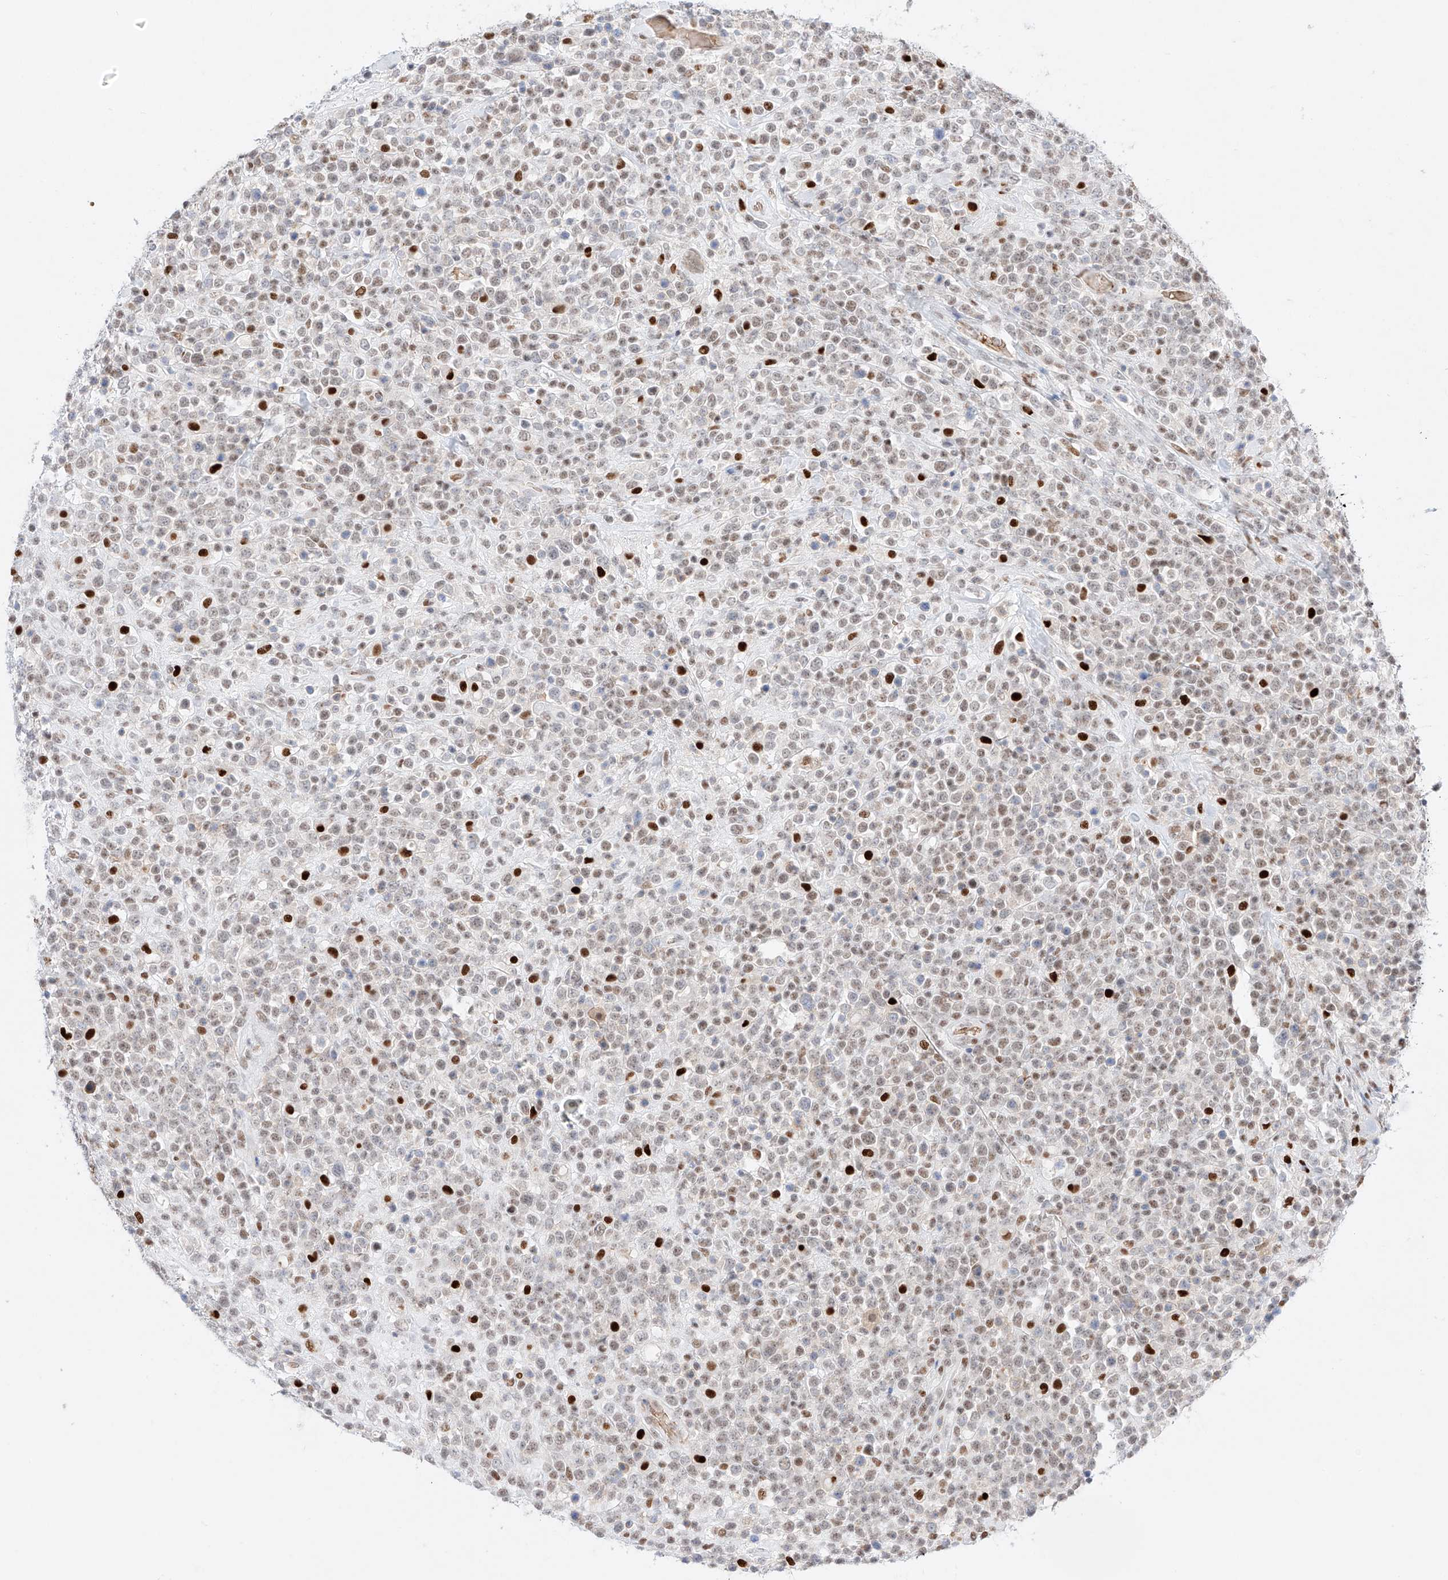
{"staining": {"intensity": "weak", "quantity": ">75%", "location": "nuclear"}, "tissue": "lymphoma", "cell_type": "Tumor cells", "image_type": "cancer", "snomed": [{"axis": "morphology", "description": "Malignant lymphoma, non-Hodgkin's type, High grade"}, {"axis": "topography", "description": "Colon"}], "caption": "The photomicrograph displays a brown stain indicating the presence of a protein in the nuclear of tumor cells in lymphoma. (DAB IHC, brown staining for protein, blue staining for nuclei).", "gene": "APIP", "patient": {"sex": "female", "age": 53}}